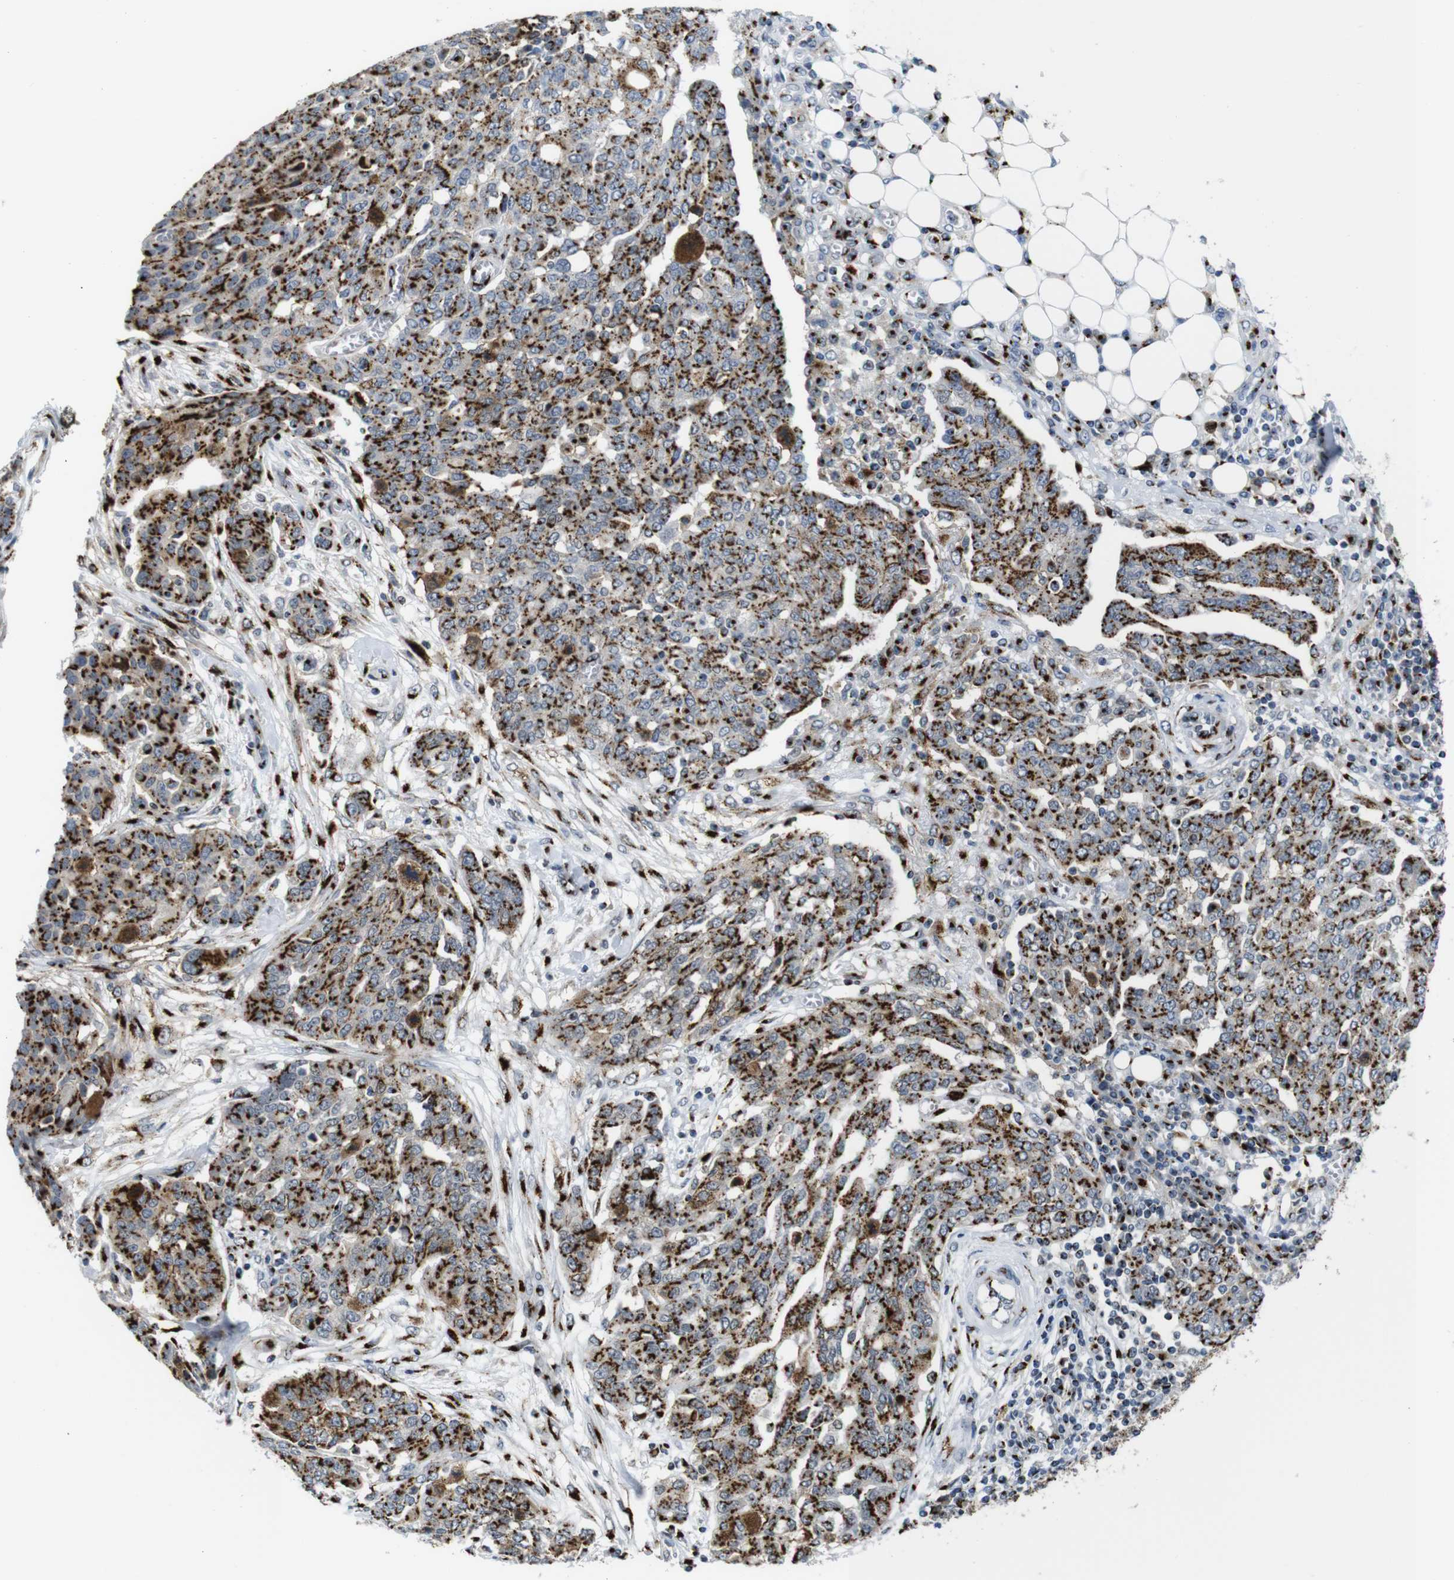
{"staining": {"intensity": "strong", "quantity": ">75%", "location": "cytoplasmic/membranous"}, "tissue": "ovarian cancer", "cell_type": "Tumor cells", "image_type": "cancer", "snomed": [{"axis": "morphology", "description": "Cystadenocarcinoma, serous, NOS"}, {"axis": "topography", "description": "Soft tissue"}, {"axis": "topography", "description": "Ovary"}], "caption": "Strong cytoplasmic/membranous positivity is present in approximately >75% of tumor cells in serous cystadenocarcinoma (ovarian). Immunohistochemistry stains the protein of interest in brown and the nuclei are stained blue.", "gene": "TGOLN2", "patient": {"sex": "female", "age": 57}}